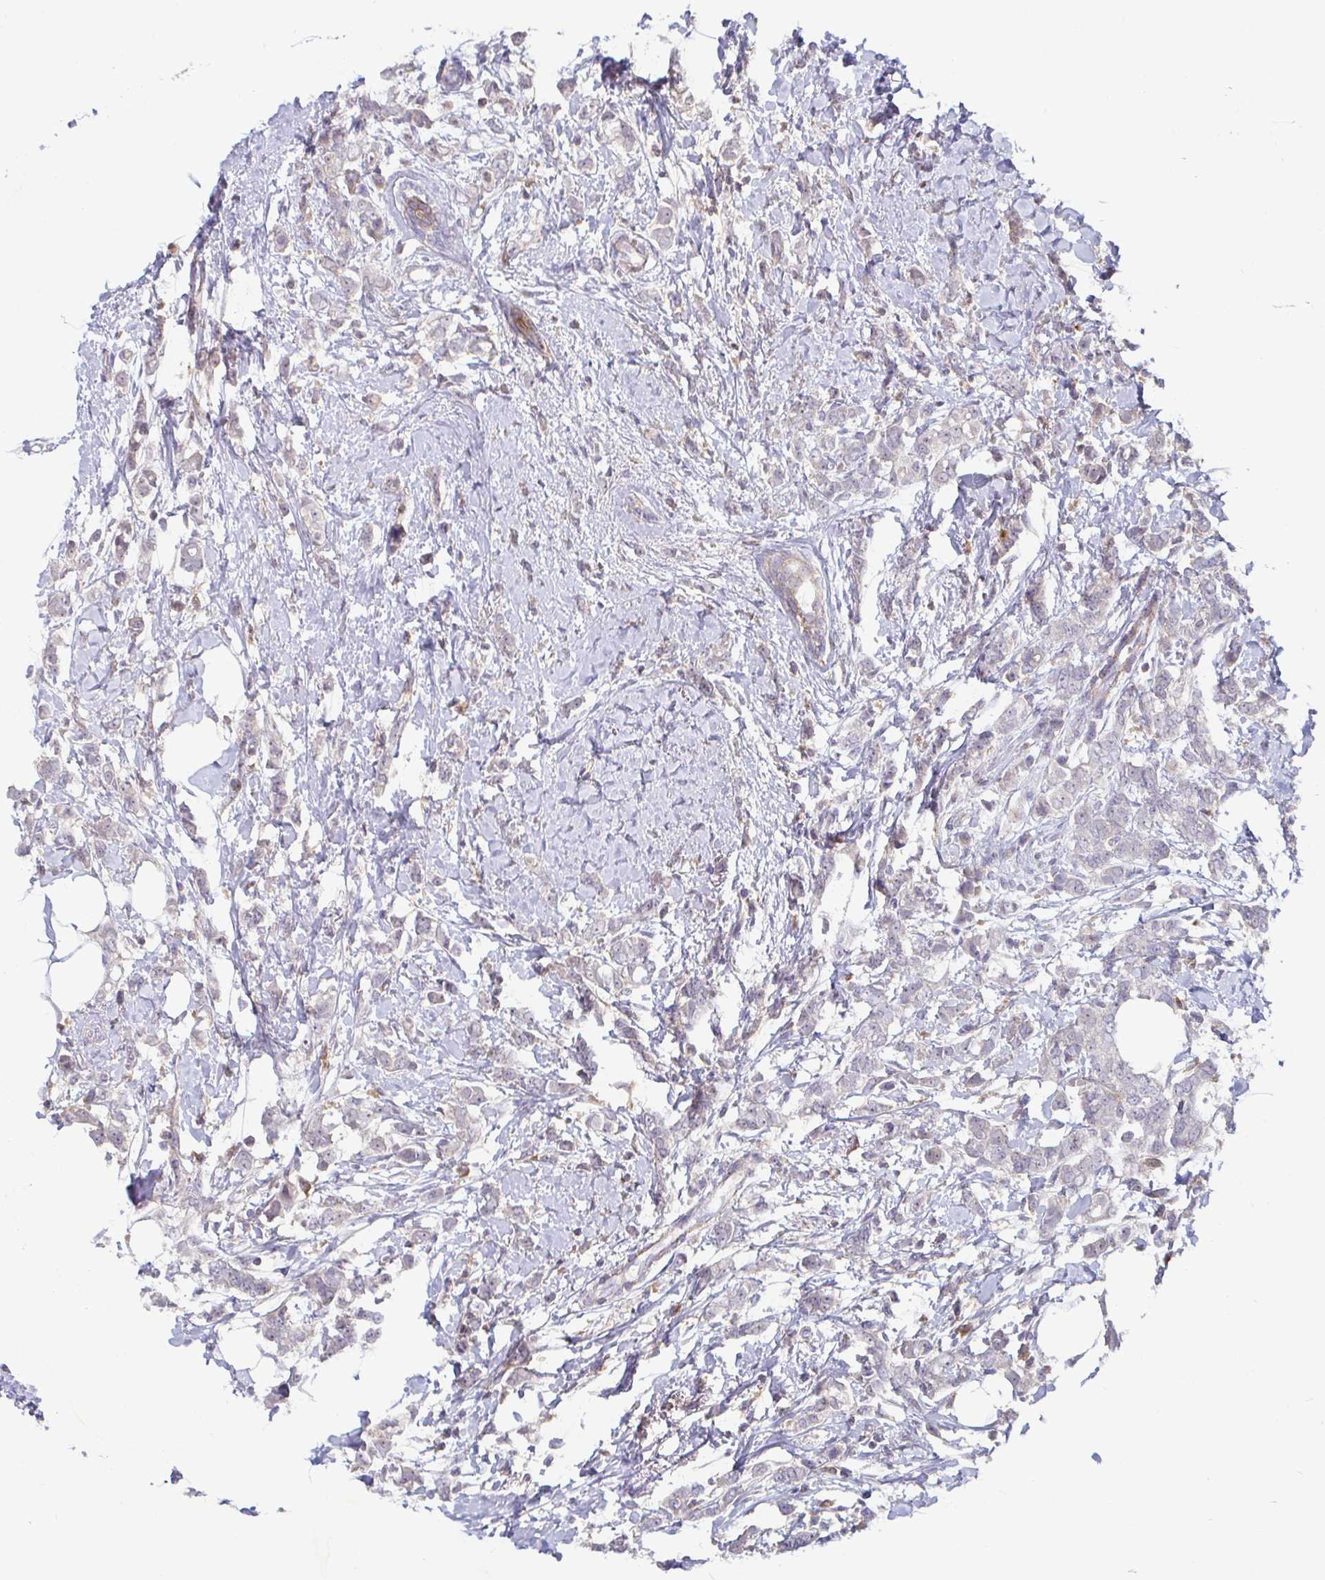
{"staining": {"intensity": "negative", "quantity": "none", "location": "none"}, "tissue": "breast cancer", "cell_type": "Tumor cells", "image_type": "cancer", "snomed": [{"axis": "morphology", "description": "Duct carcinoma"}, {"axis": "topography", "description": "Breast"}], "caption": "Immunohistochemistry photomicrograph of neoplastic tissue: breast cancer (intraductal carcinoma) stained with DAB (3,3'-diaminobenzidine) reveals no significant protein expression in tumor cells.", "gene": "CDH18", "patient": {"sex": "female", "age": 40}}